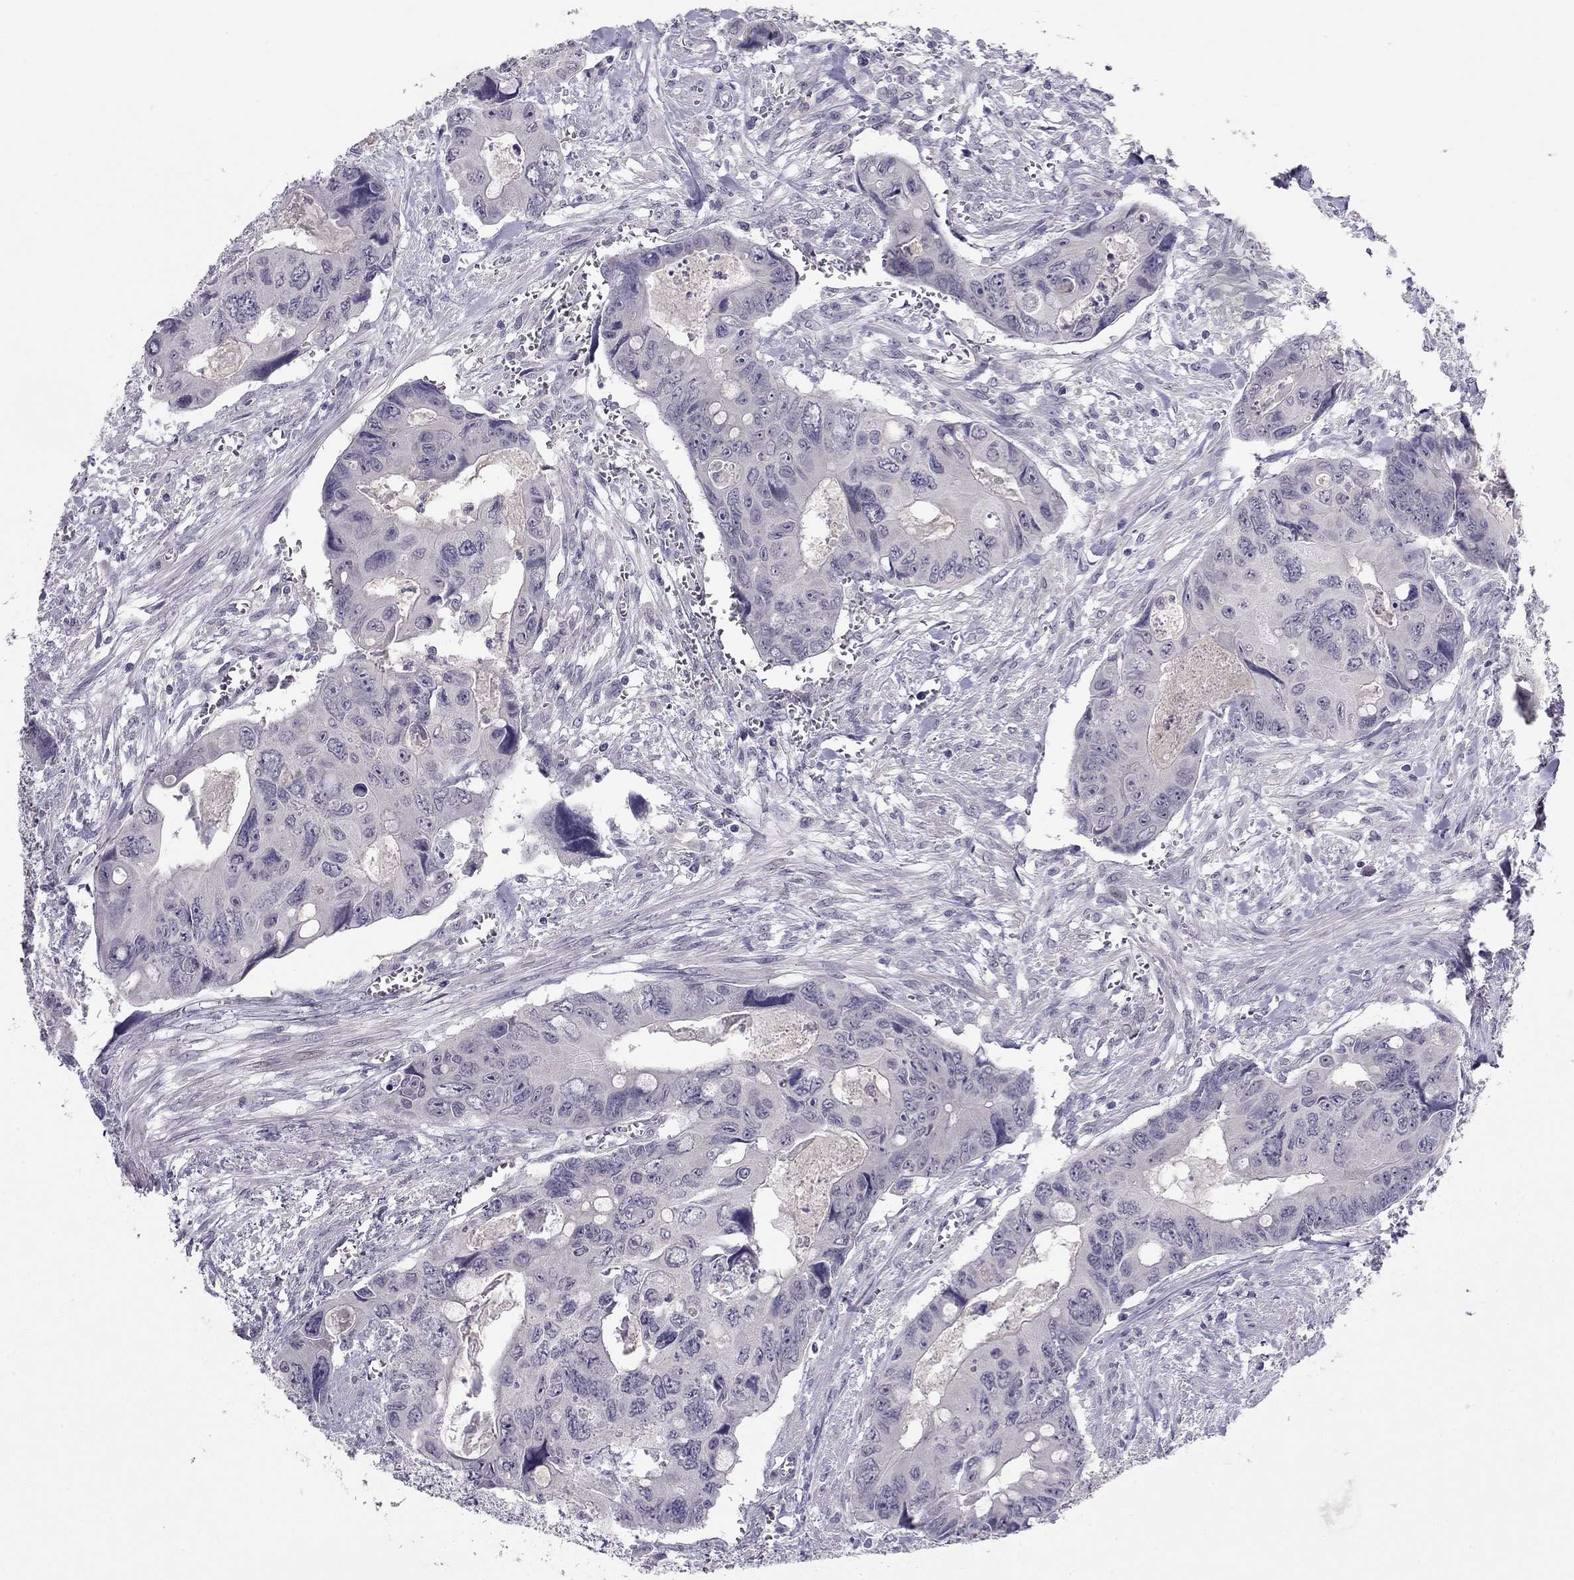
{"staining": {"intensity": "negative", "quantity": "none", "location": "none"}, "tissue": "colorectal cancer", "cell_type": "Tumor cells", "image_type": "cancer", "snomed": [{"axis": "morphology", "description": "Adenocarcinoma, NOS"}, {"axis": "topography", "description": "Rectum"}], "caption": "The IHC image has no significant positivity in tumor cells of colorectal cancer tissue. (DAB immunohistochemistry (IHC) visualized using brightfield microscopy, high magnification).", "gene": "ADORA2A", "patient": {"sex": "male", "age": 62}}